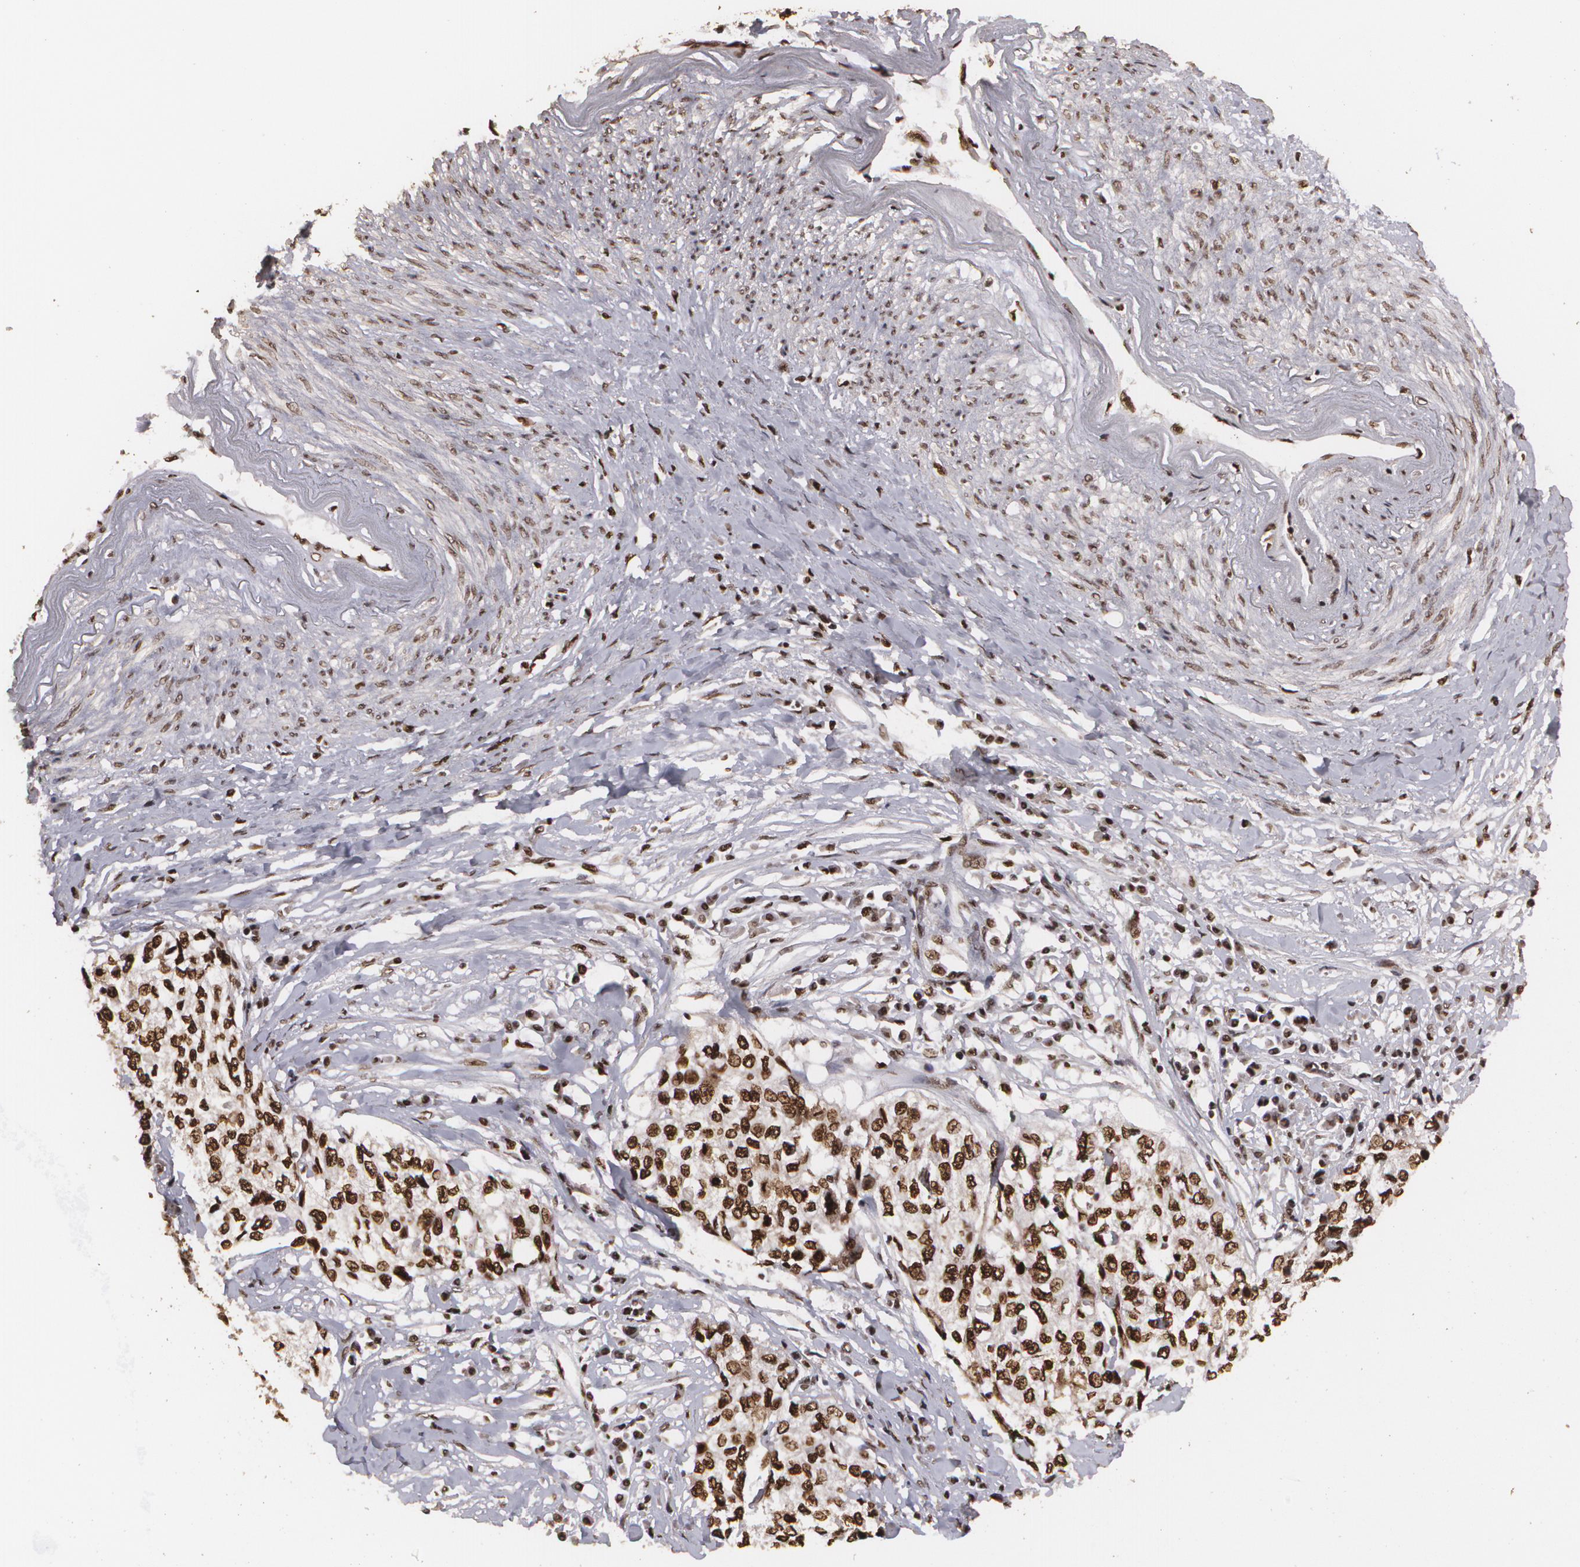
{"staining": {"intensity": "strong", "quantity": ">75%", "location": "cytoplasmic/membranous,nuclear"}, "tissue": "cervical cancer", "cell_type": "Tumor cells", "image_type": "cancer", "snomed": [{"axis": "morphology", "description": "Squamous cell carcinoma, NOS"}, {"axis": "topography", "description": "Cervix"}], "caption": "Protein staining shows strong cytoplasmic/membranous and nuclear staining in approximately >75% of tumor cells in cervical cancer.", "gene": "RCOR1", "patient": {"sex": "female", "age": 57}}